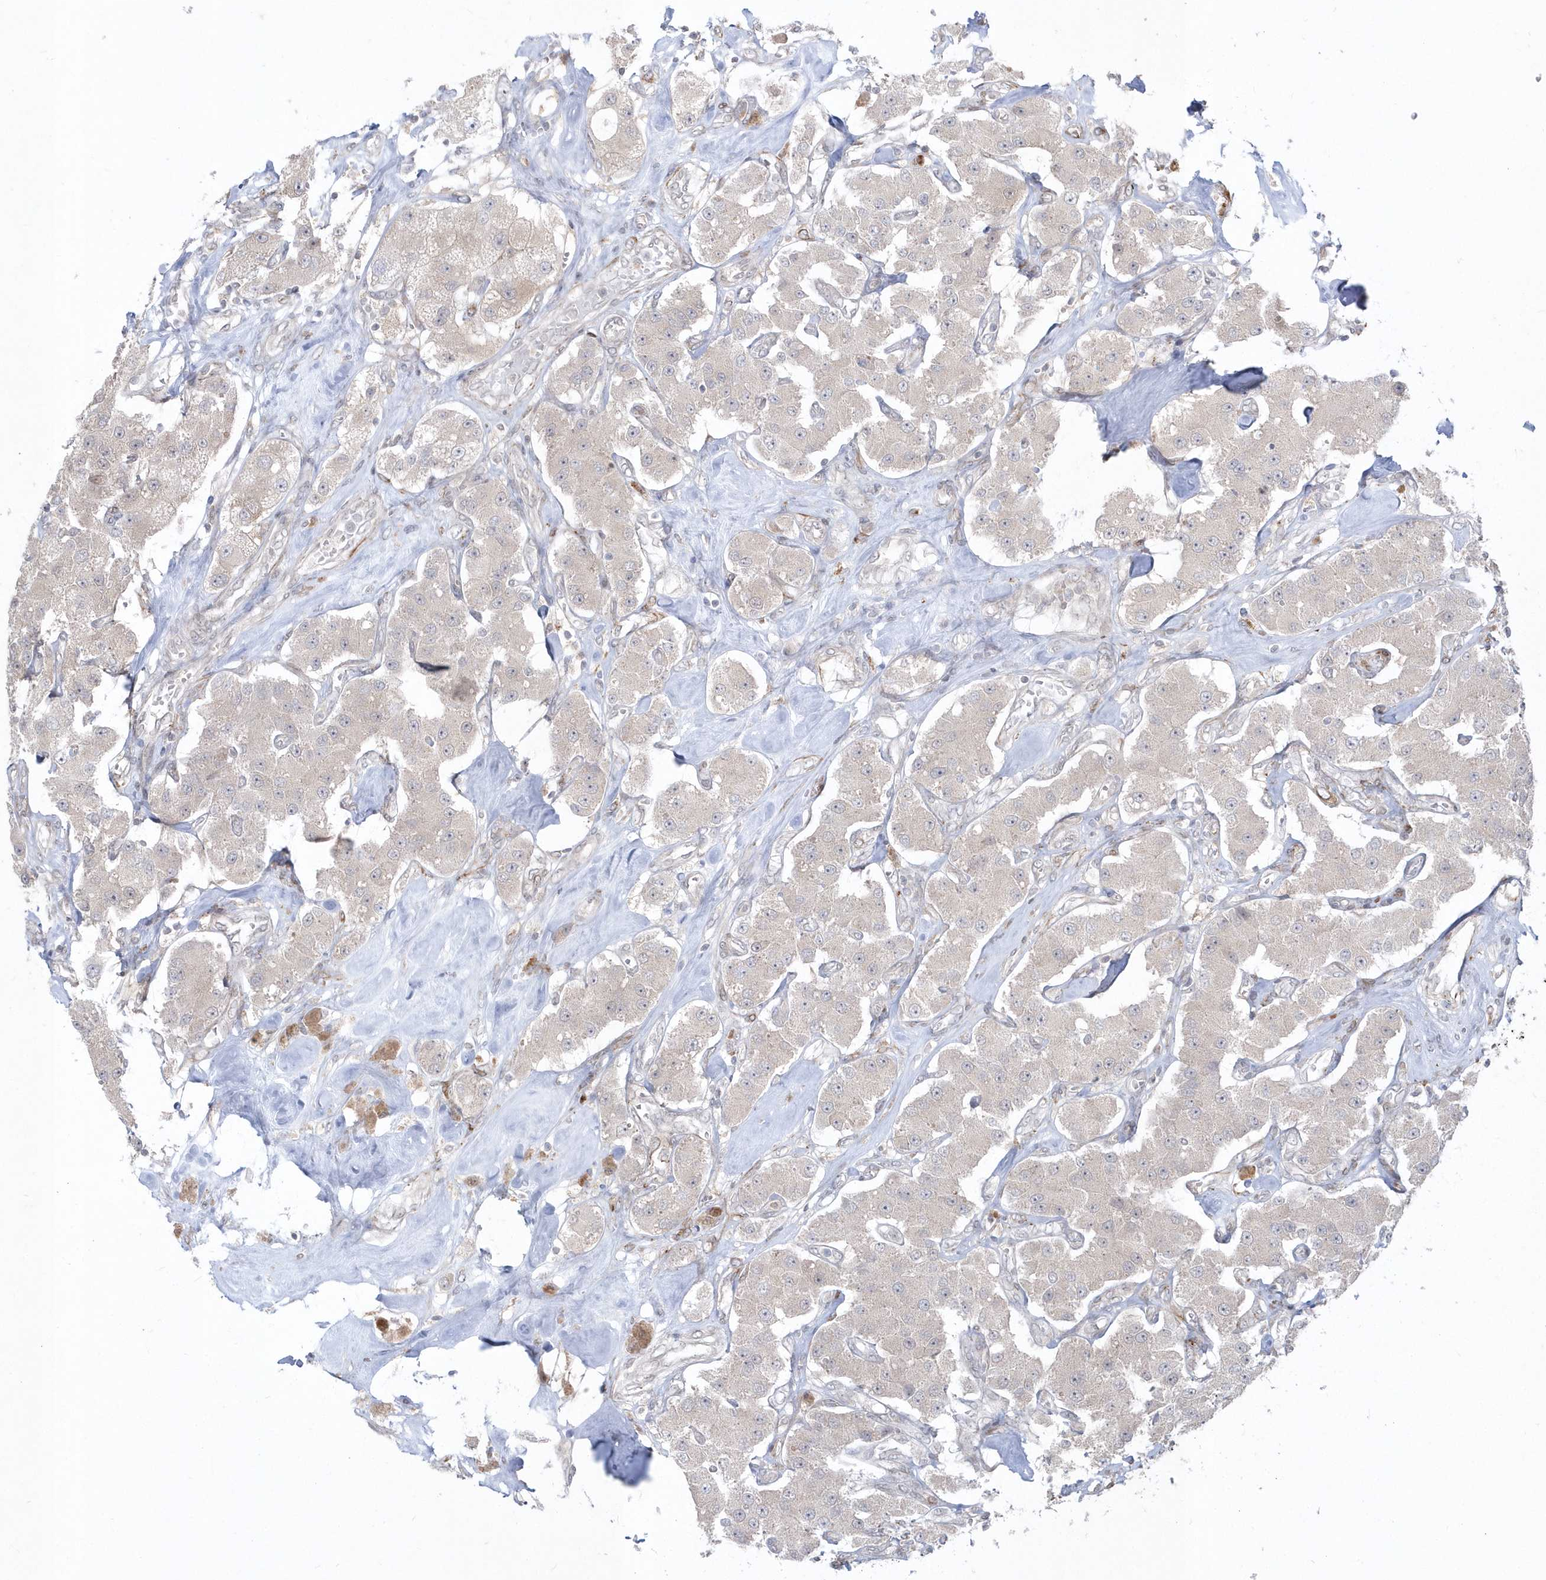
{"staining": {"intensity": "negative", "quantity": "none", "location": "none"}, "tissue": "carcinoid", "cell_type": "Tumor cells", "image_type": "cancer", "snomed": [{"axis": "morphology", "description": "Carcinoid, malignant, NOS"}, {"axis": "topography", "description": "Pancreas"}], "caption": "Micrograph shows no significant protein staining in tumor cells of malignant carcinoid.", "gene": "DHX57", "patient": {"sex": "male", "age": 41}}